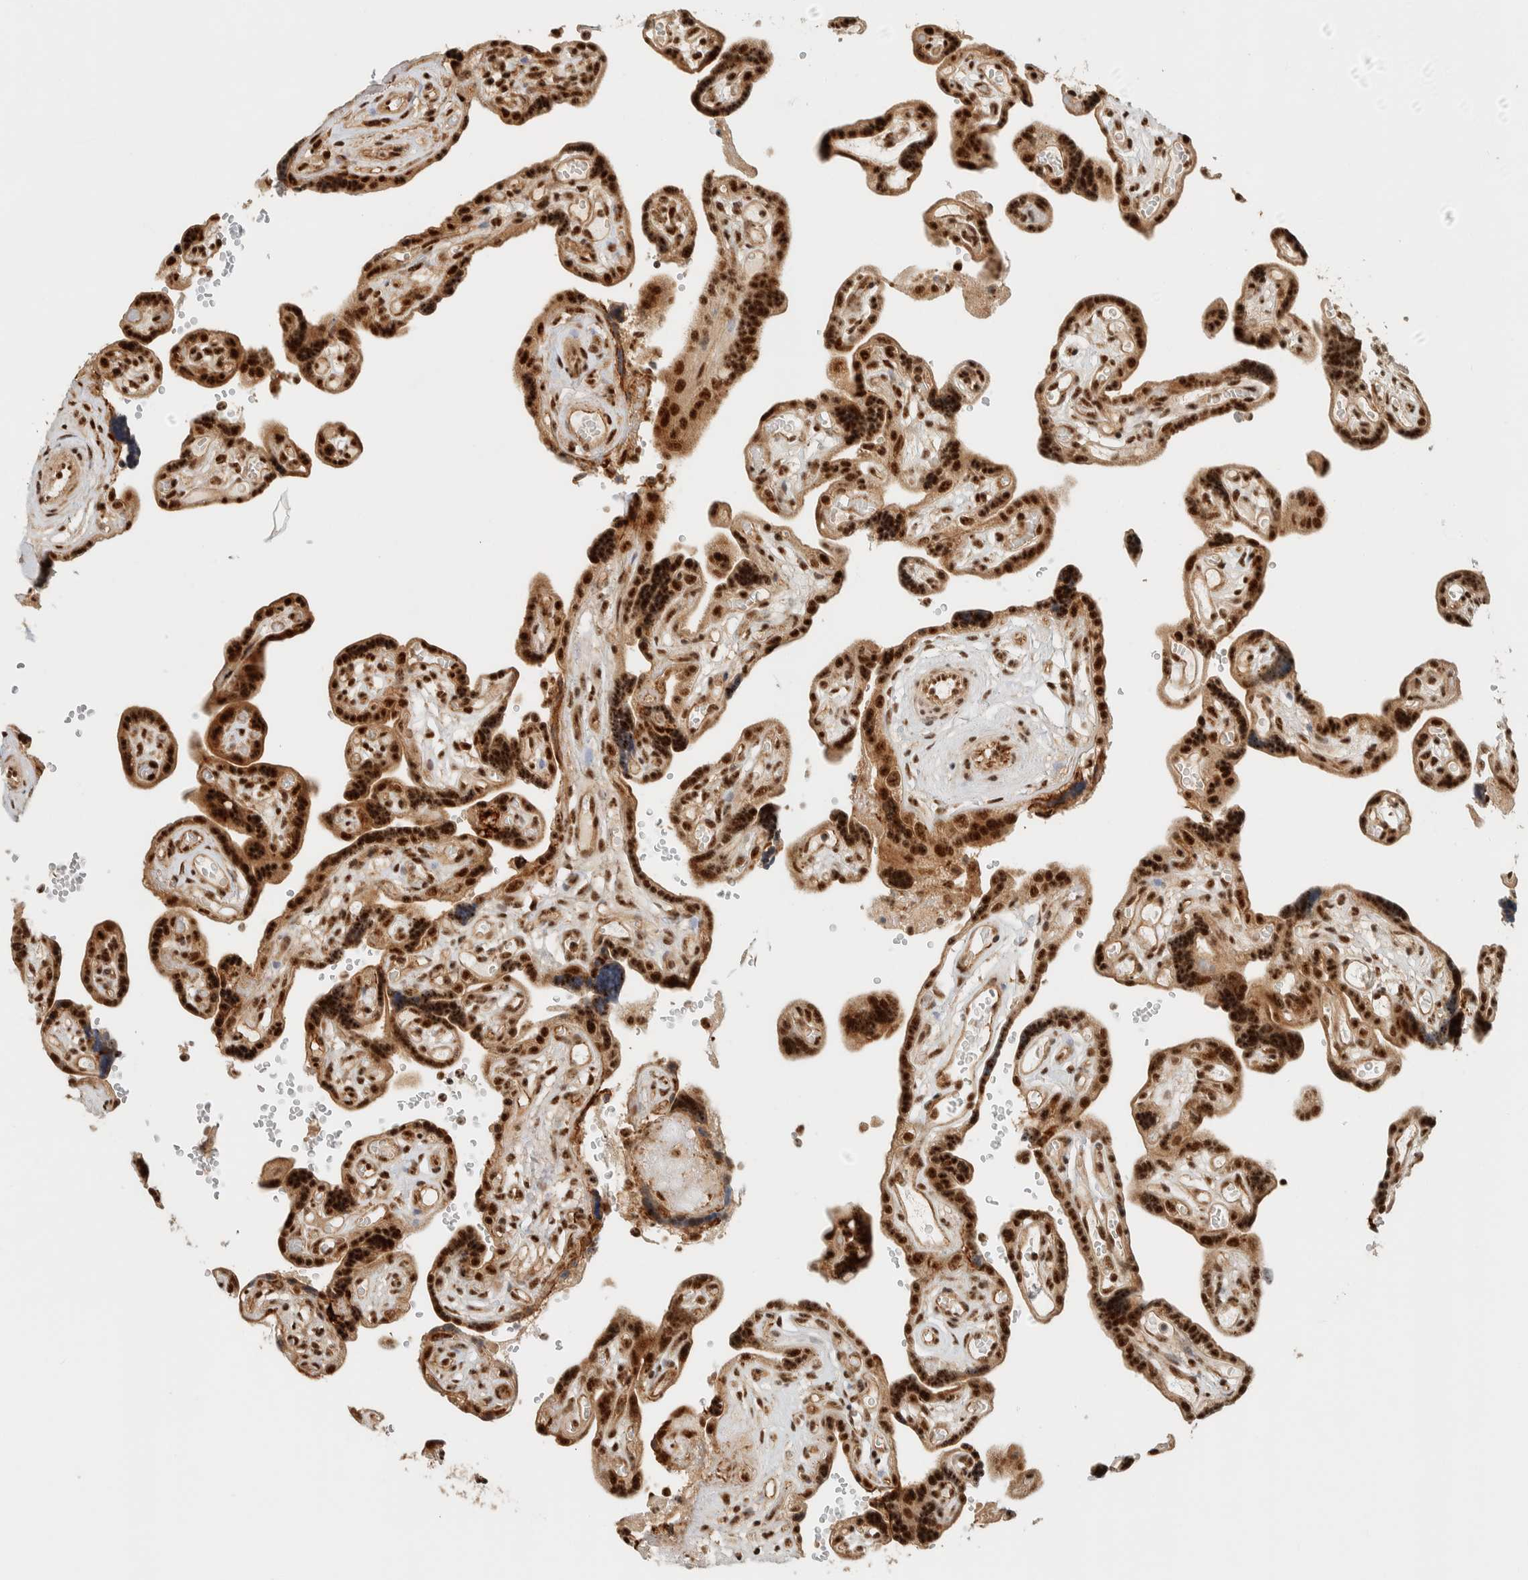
{"staining": {"intensity": "strong", "quantity": ">75%", "location": "cytoplasmic/membranous,nuclear"}, "tissue": "placenta", "cell_type": "Trophoblastic cells", "image_type": "normal", "snomed": [{"axis": "morphology", "description": "Normal tissue, NOS"}, {"axis": "topography", "description": "Placenta"}], "caption": "High-power microscopy captured an immunohistochemistry (IHC) histopathology image of unremarkable placenta, revealing strong cytoplasmic/membranous,nuclear staining in about >75% of trophoblastic cells. (brown staining indicates protein expression, while blue staining denotes nuclei).", "gene": "SIK1", "patient": {"sex": "female", "age": 30}}